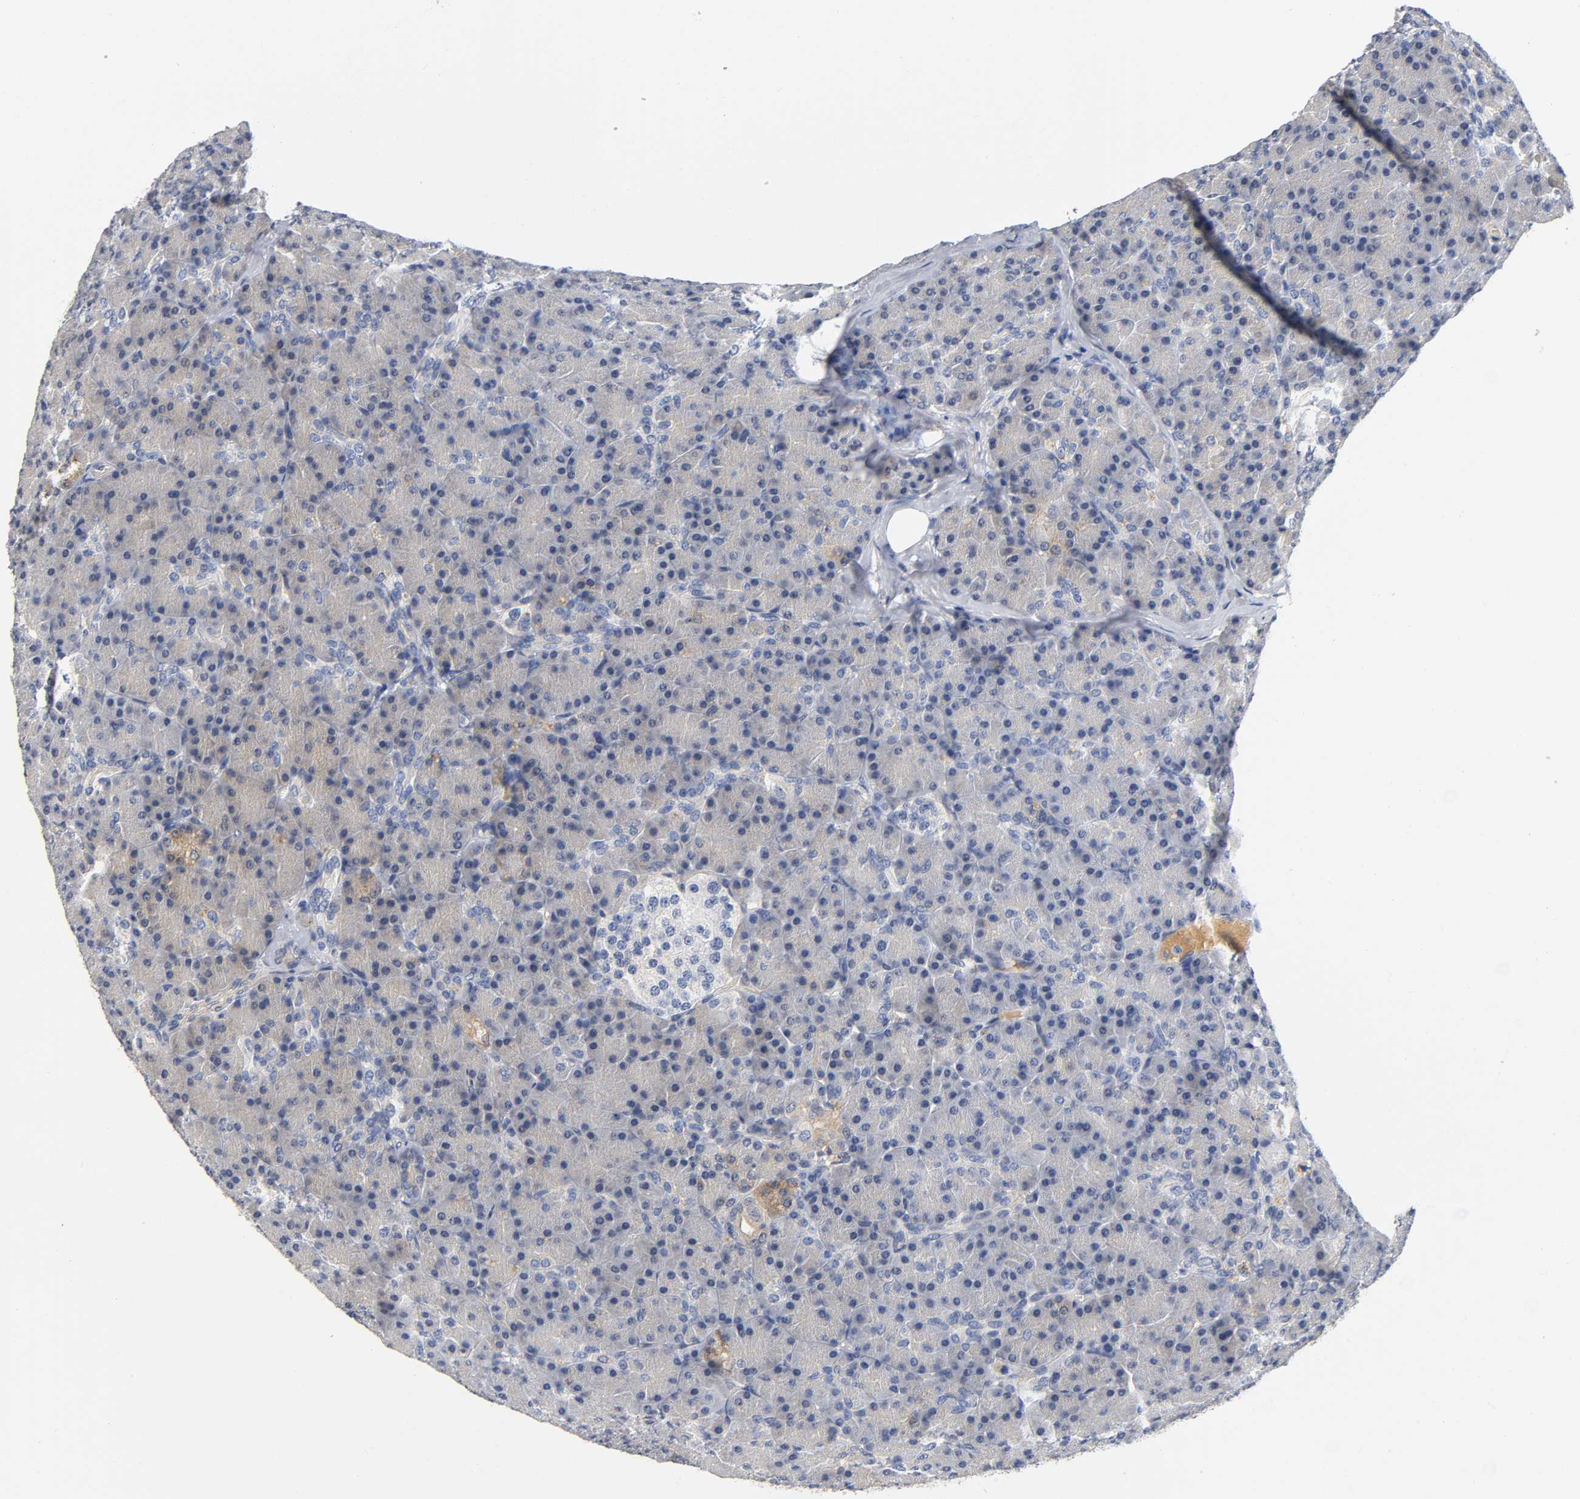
{"staining": {"intensity": "weak", "quantity": "<25%", "location": "cytoplasmic/membranous"}, "tissue": "pancreas", "cell_type": "Exocrine glandular cells", "image_type": "normal", "snomed": [{"axis": "morphology", "description": "Normal tissue, NOS"}, {"axis": "topography", "description": "Pancreas"}], "caption": "IHC photomicrograph of normal pancreas stained for a protein (brown), which displays no positivity in exocrine glandular cells. The staining is performed using DAB brown chromogen with nuclei counter-stained in using hematoxylin.", "gene": "TNC", "patient": {"sex": "female", "age": 43}}